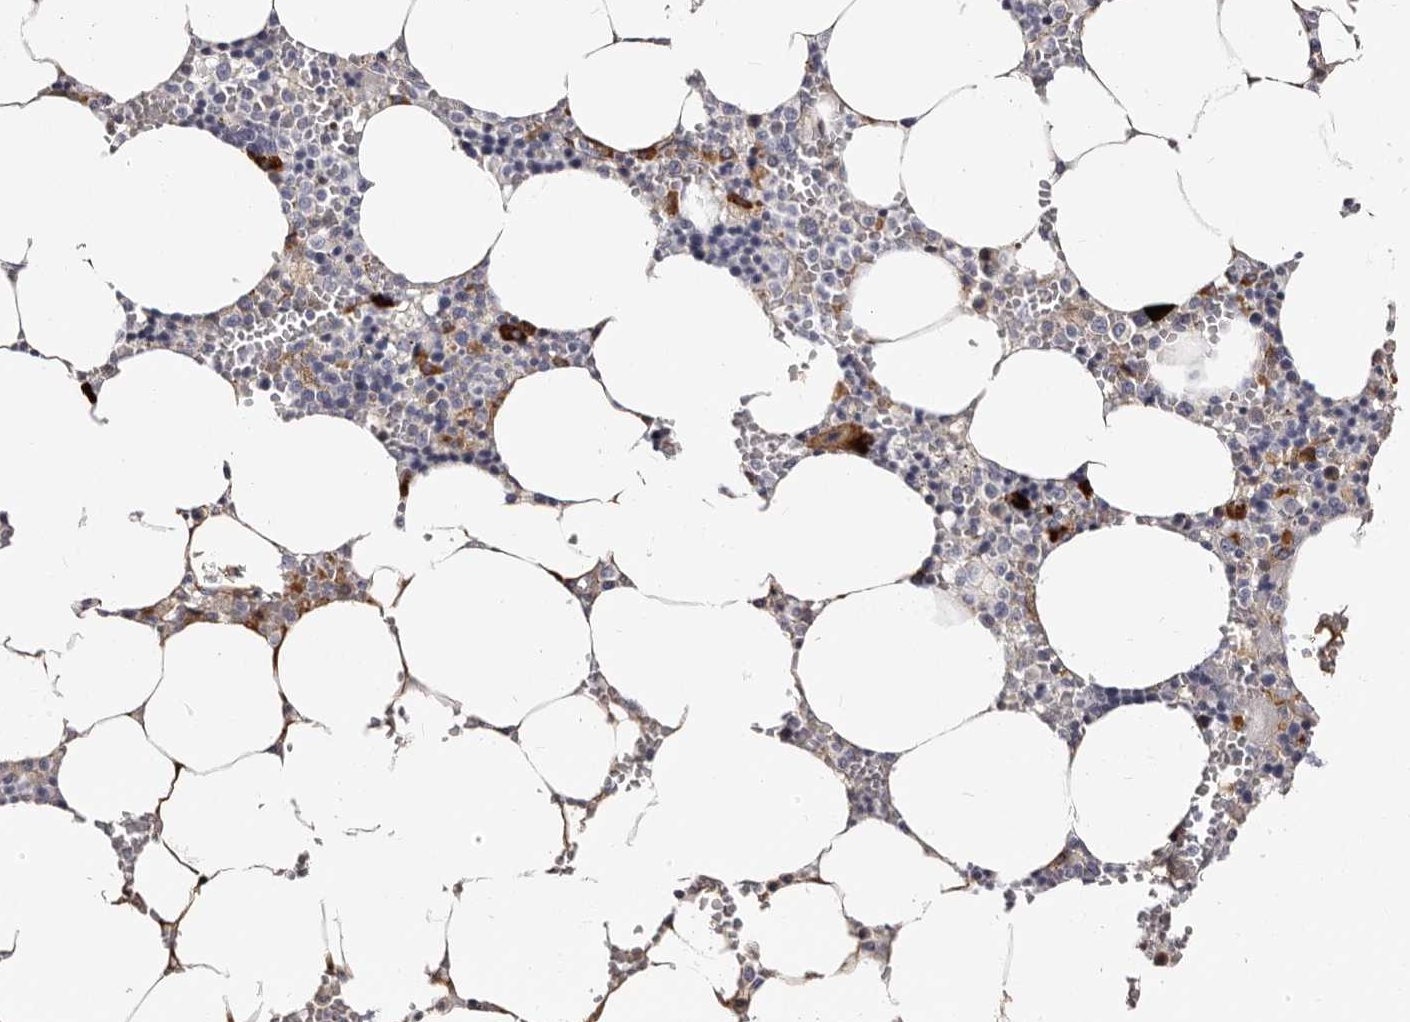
{"staining": {"intensity": "strong", "quantity": "<25%", "location": "cytoplasmic/membranous"}, "tissue": "bone marrow", "cell_type": "Hematopoietic cells", "image_type": "normal", "snomed": [{"axis": "morphology", "description": "Normal tissue, NOS"}, {"axis": "topography", "description": "Bone marrow"}], "caption": "Immunohistochemistry (IHC) micrograph of unremarkable bone marrow: human bone marrow stained using immunohistochemistry shows medium levels of strong protein expression localized specifically in the cytoplasmic/membranous of hematopoietic cells, appearing as a cytoplasmic/membranous brown color.", "gene": "TBC1D22B", "patient": {"sex": "male", "age": 70}}